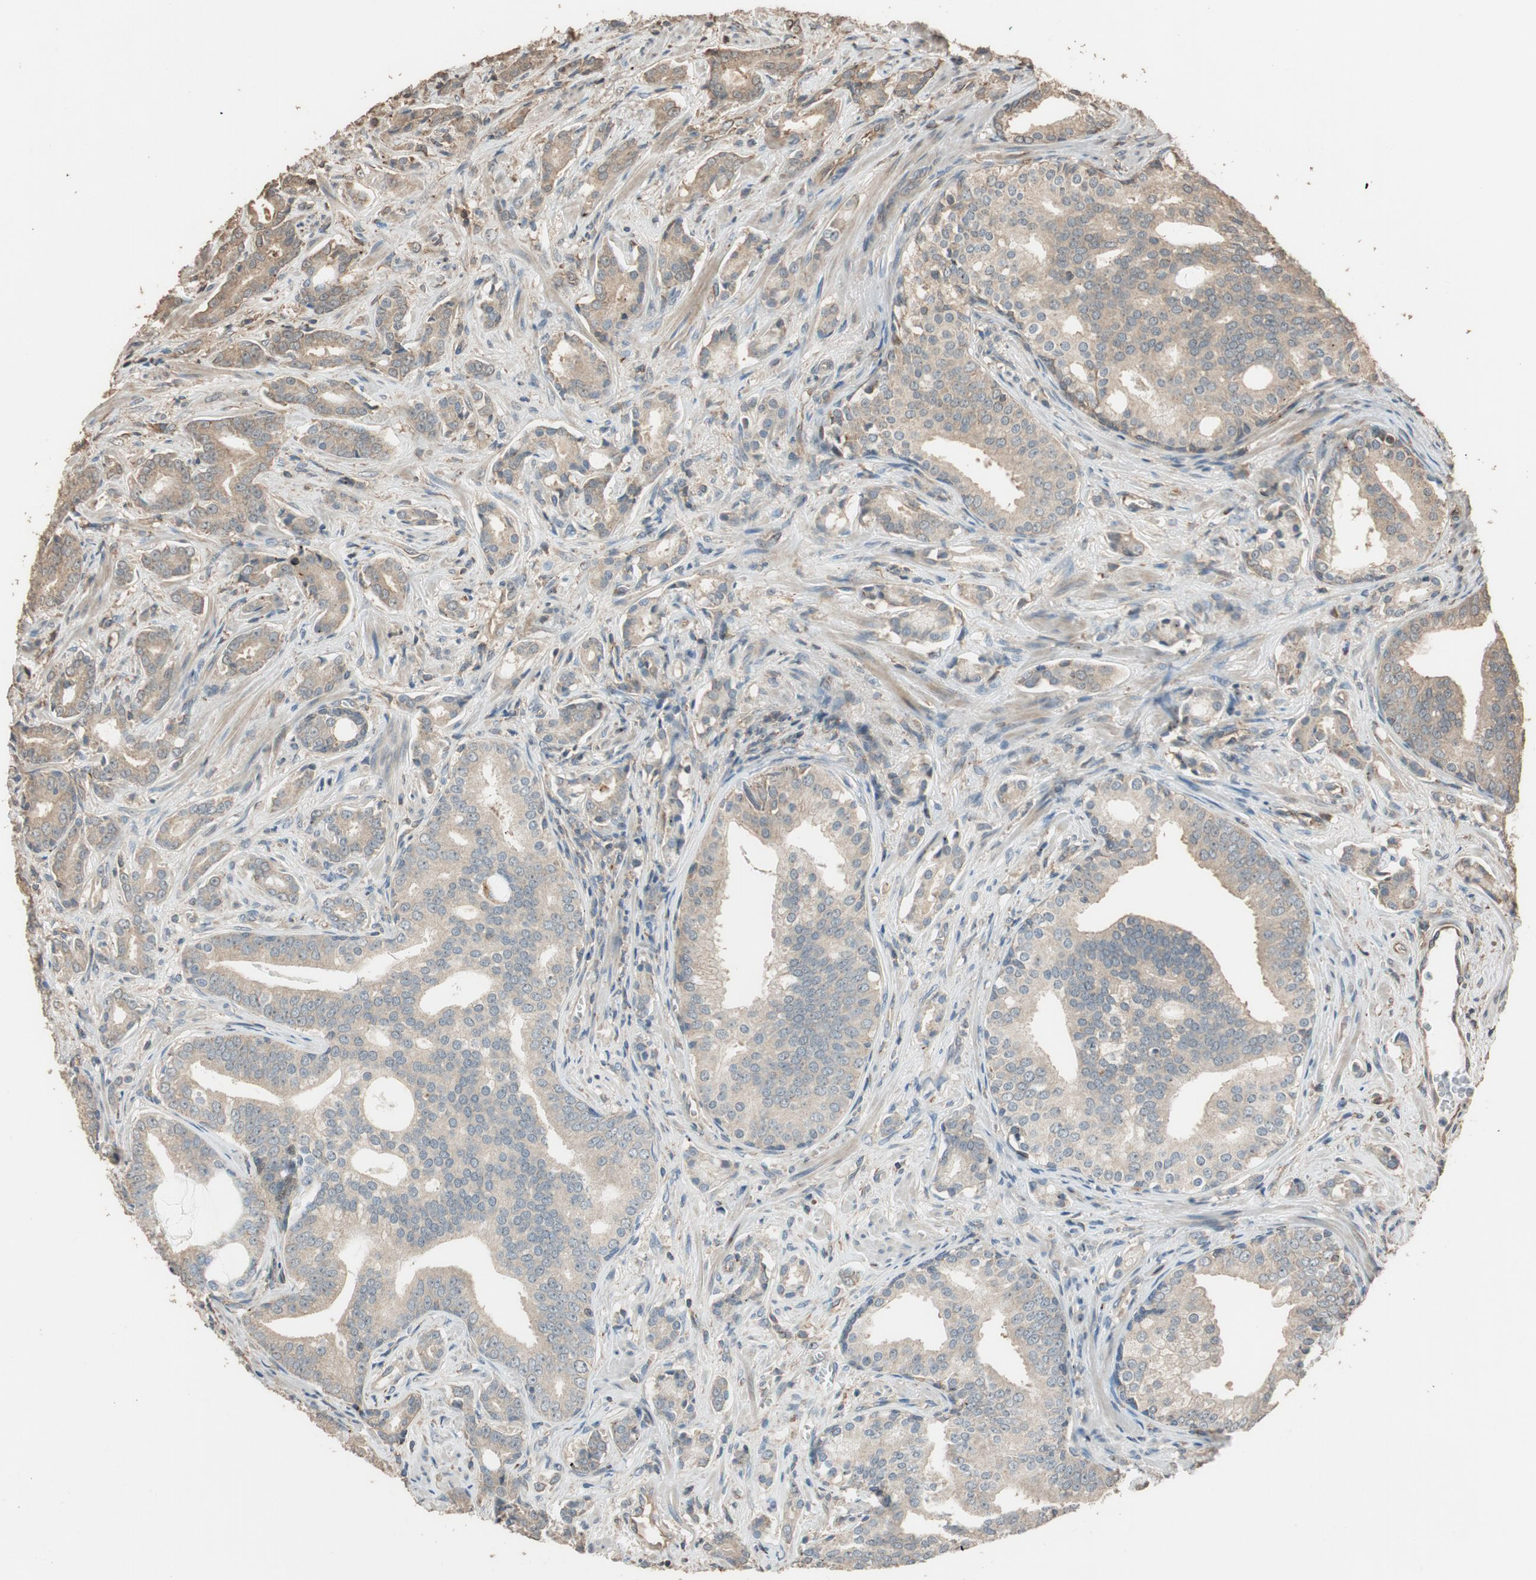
{"staining": {"intensity": "weak", "quantity": ">75%", "location": "cytoplasmic/membranous"}, "tissue": "prostate cancer", "cell_type": "Tumor cells", "image_type": "cancer", "snomed": [{"axis": "morphology", "description": "Adenocarcinoma, Low grade"}, {"axis": "topography", "description": "Prostate"}], "caption": "This is a photomicrograph of IHC staining of prostate cancer (adenocarcinoma (low-grade)), which shows weak positivity in the cytoplasmic/membranous of tumor cells.", "gene": "MST1R", "patient": {"sex": "male", "age": 58}}